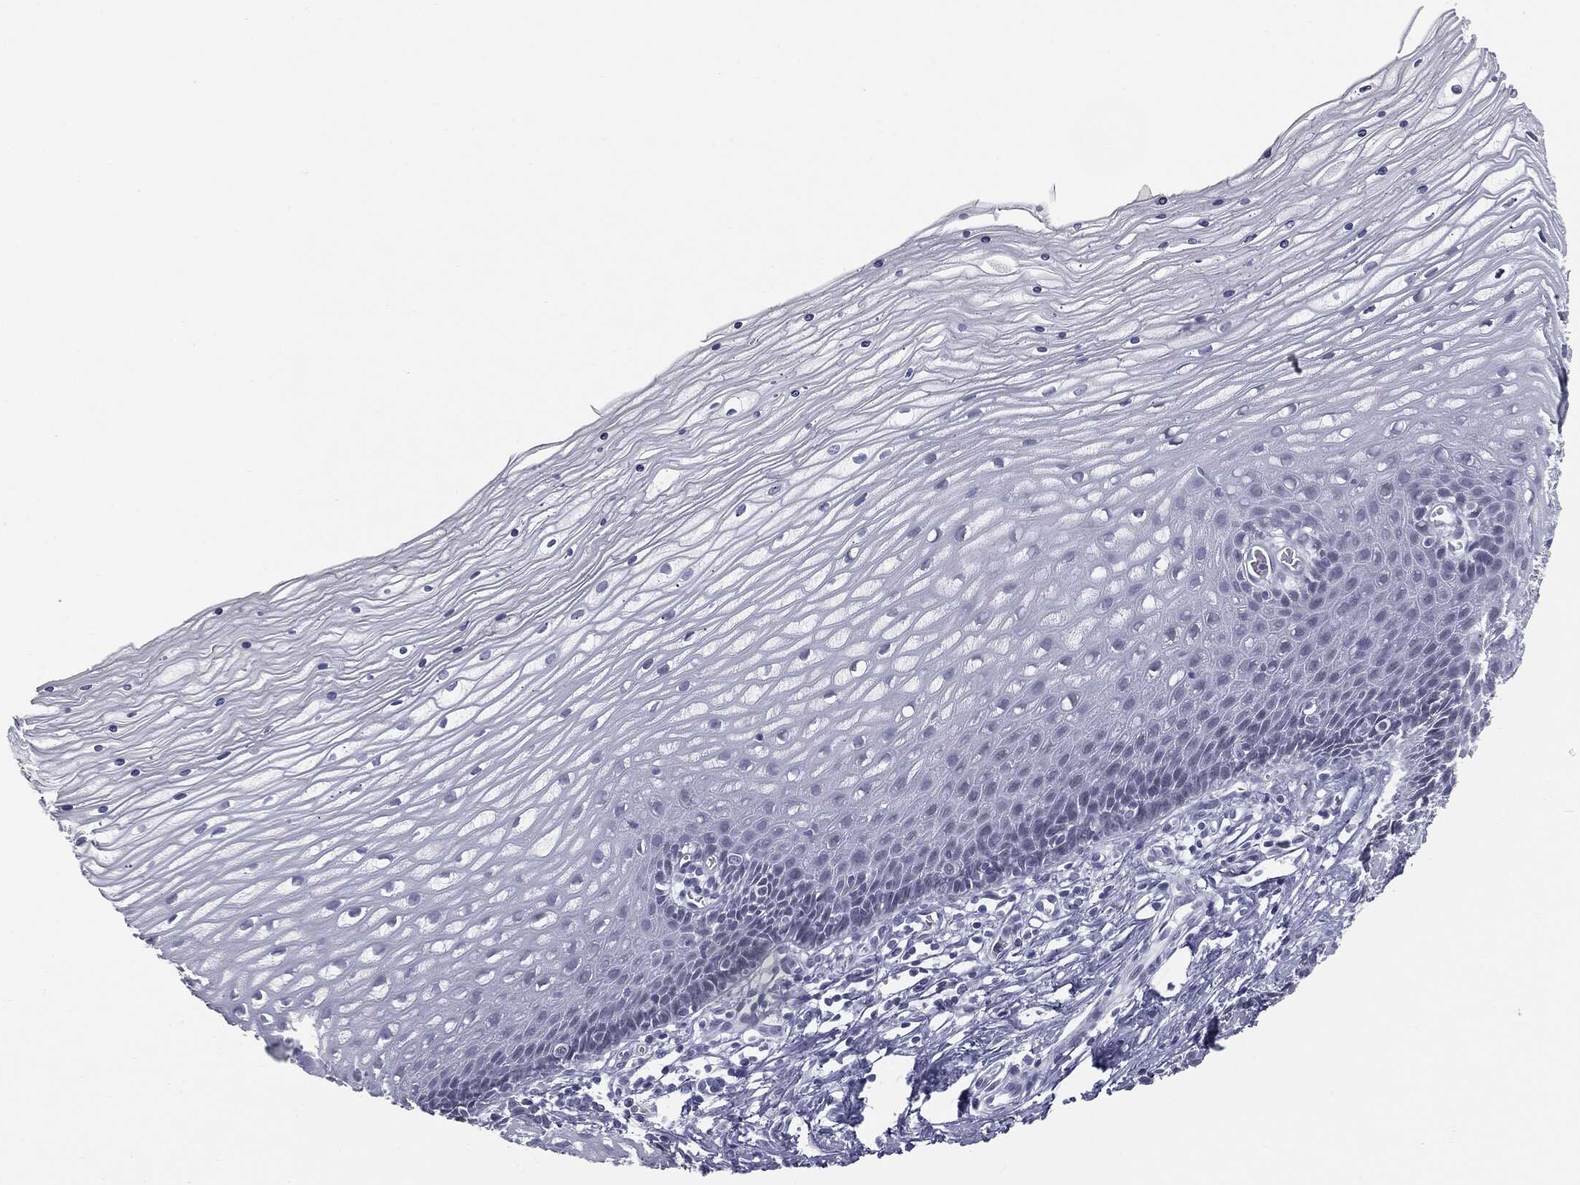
{"staining": {"intensity": "negative", "quantity": "none", "location": "none"}, "tissue": "cervix", "cell_type": "Glandular cells", "image_type": "normal", "snomed": [{"axis": "morphology", "description": "Normal tissue, NOS"}, {"axis": "topography", "description": "Cervix"}], "caption": "Micrograph shows no significant protein expression in glandular cells of normal cervix.", "gene": "TPO", "patient": {"sex": "female", "age": 35}}